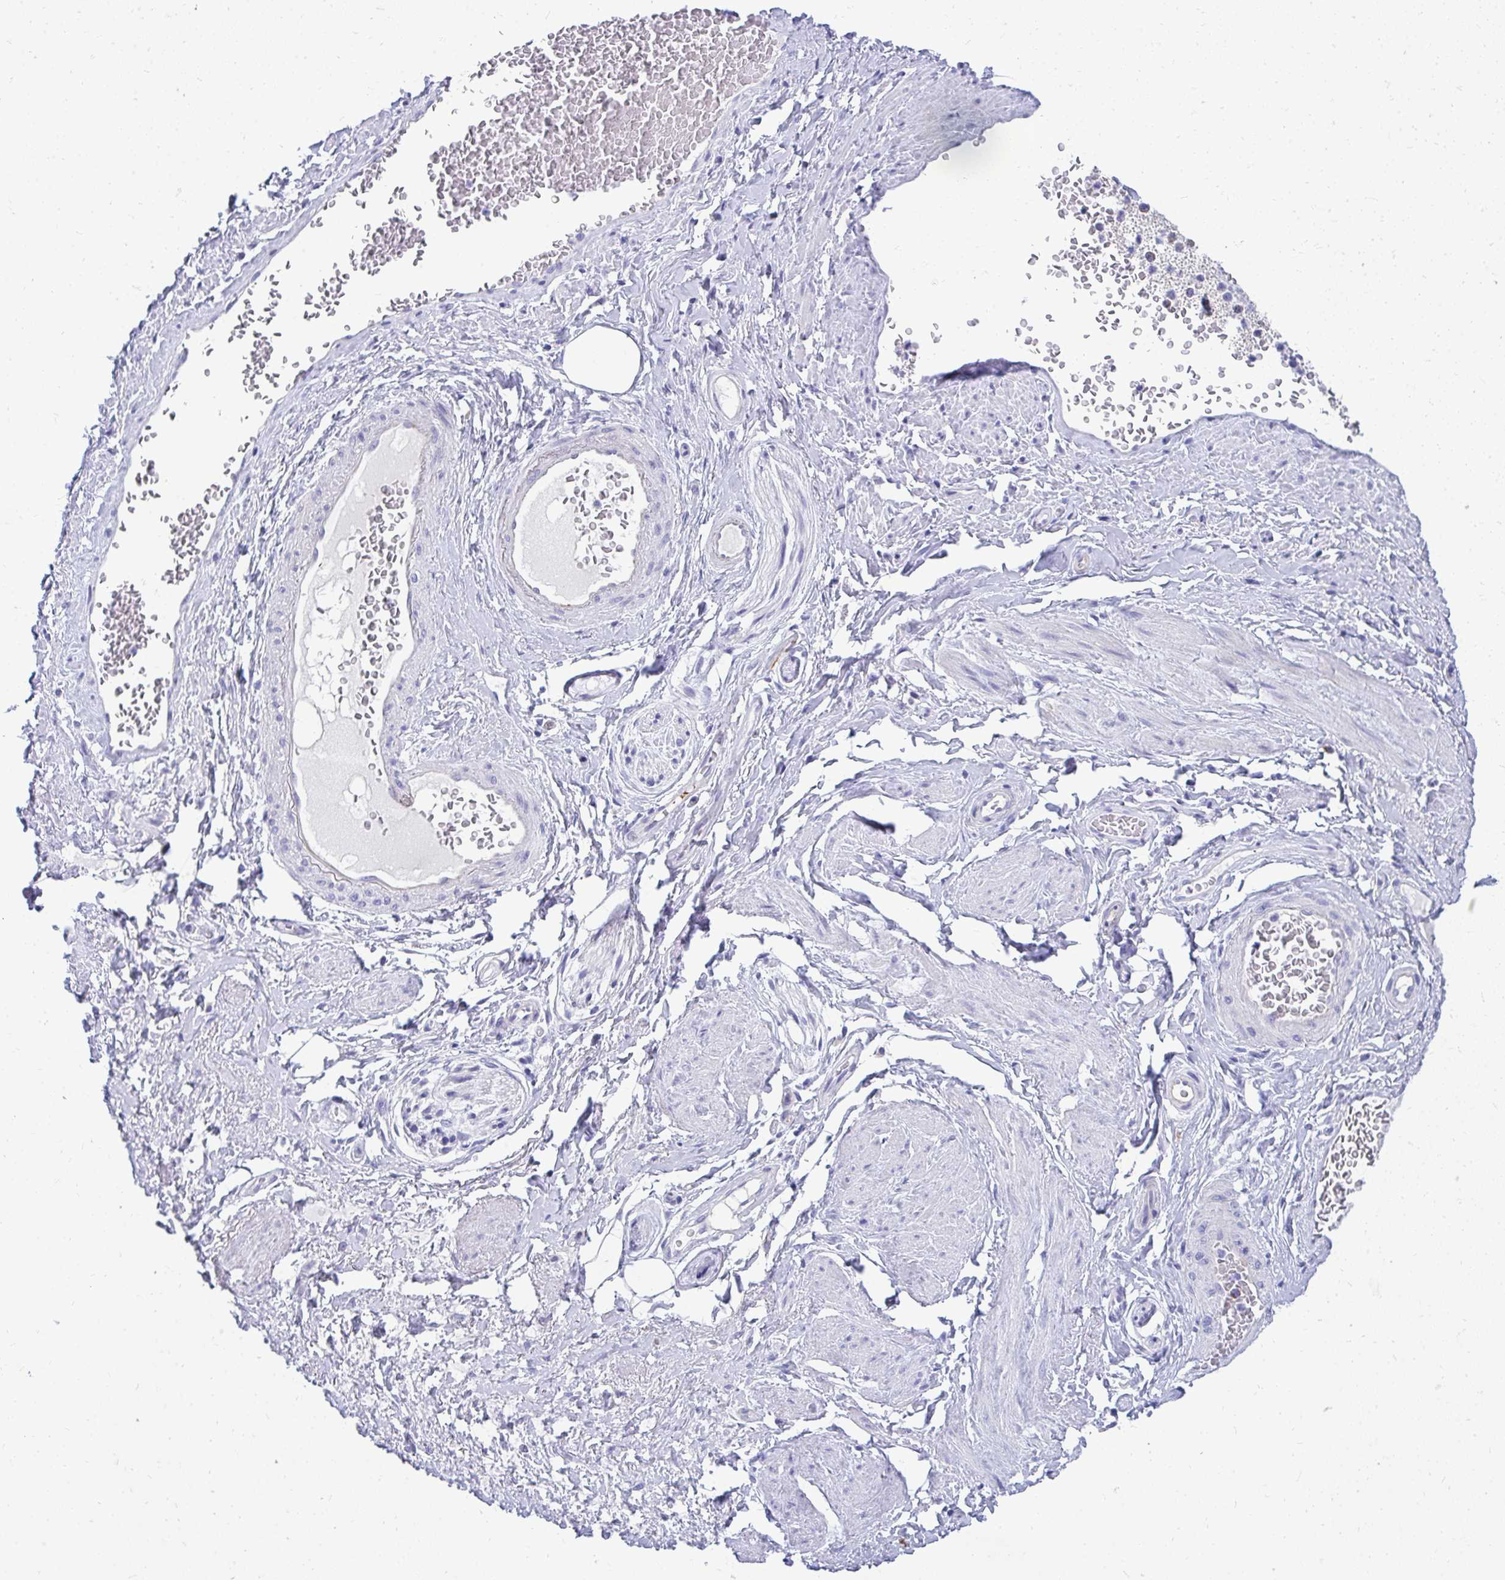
{"staining": {"intensity": "negative", "quantity": "none", "location": "none"}, "tissue": "adipose tissue", "cell_type": "Adipocytes", "image_type": "normal", "snomed": [{"axis": "morphology", "description": "Normal tissue, NOS"}, {"axis": "topography", "description": "Vagina"}, {"axis": "topography", "description": "Peripheral nerve tissue"}], "caption": "Histopathology image shows no significant protein positivity in adipocytes of benign adipose tissue. The staining is performed using DAB (3,3'-diaminobenzidine) brown chromogen with nuclei counter-stained in using hematoxylin.", "gene": "TSBP1", "patient": {"sex": "female", "age": 71}}